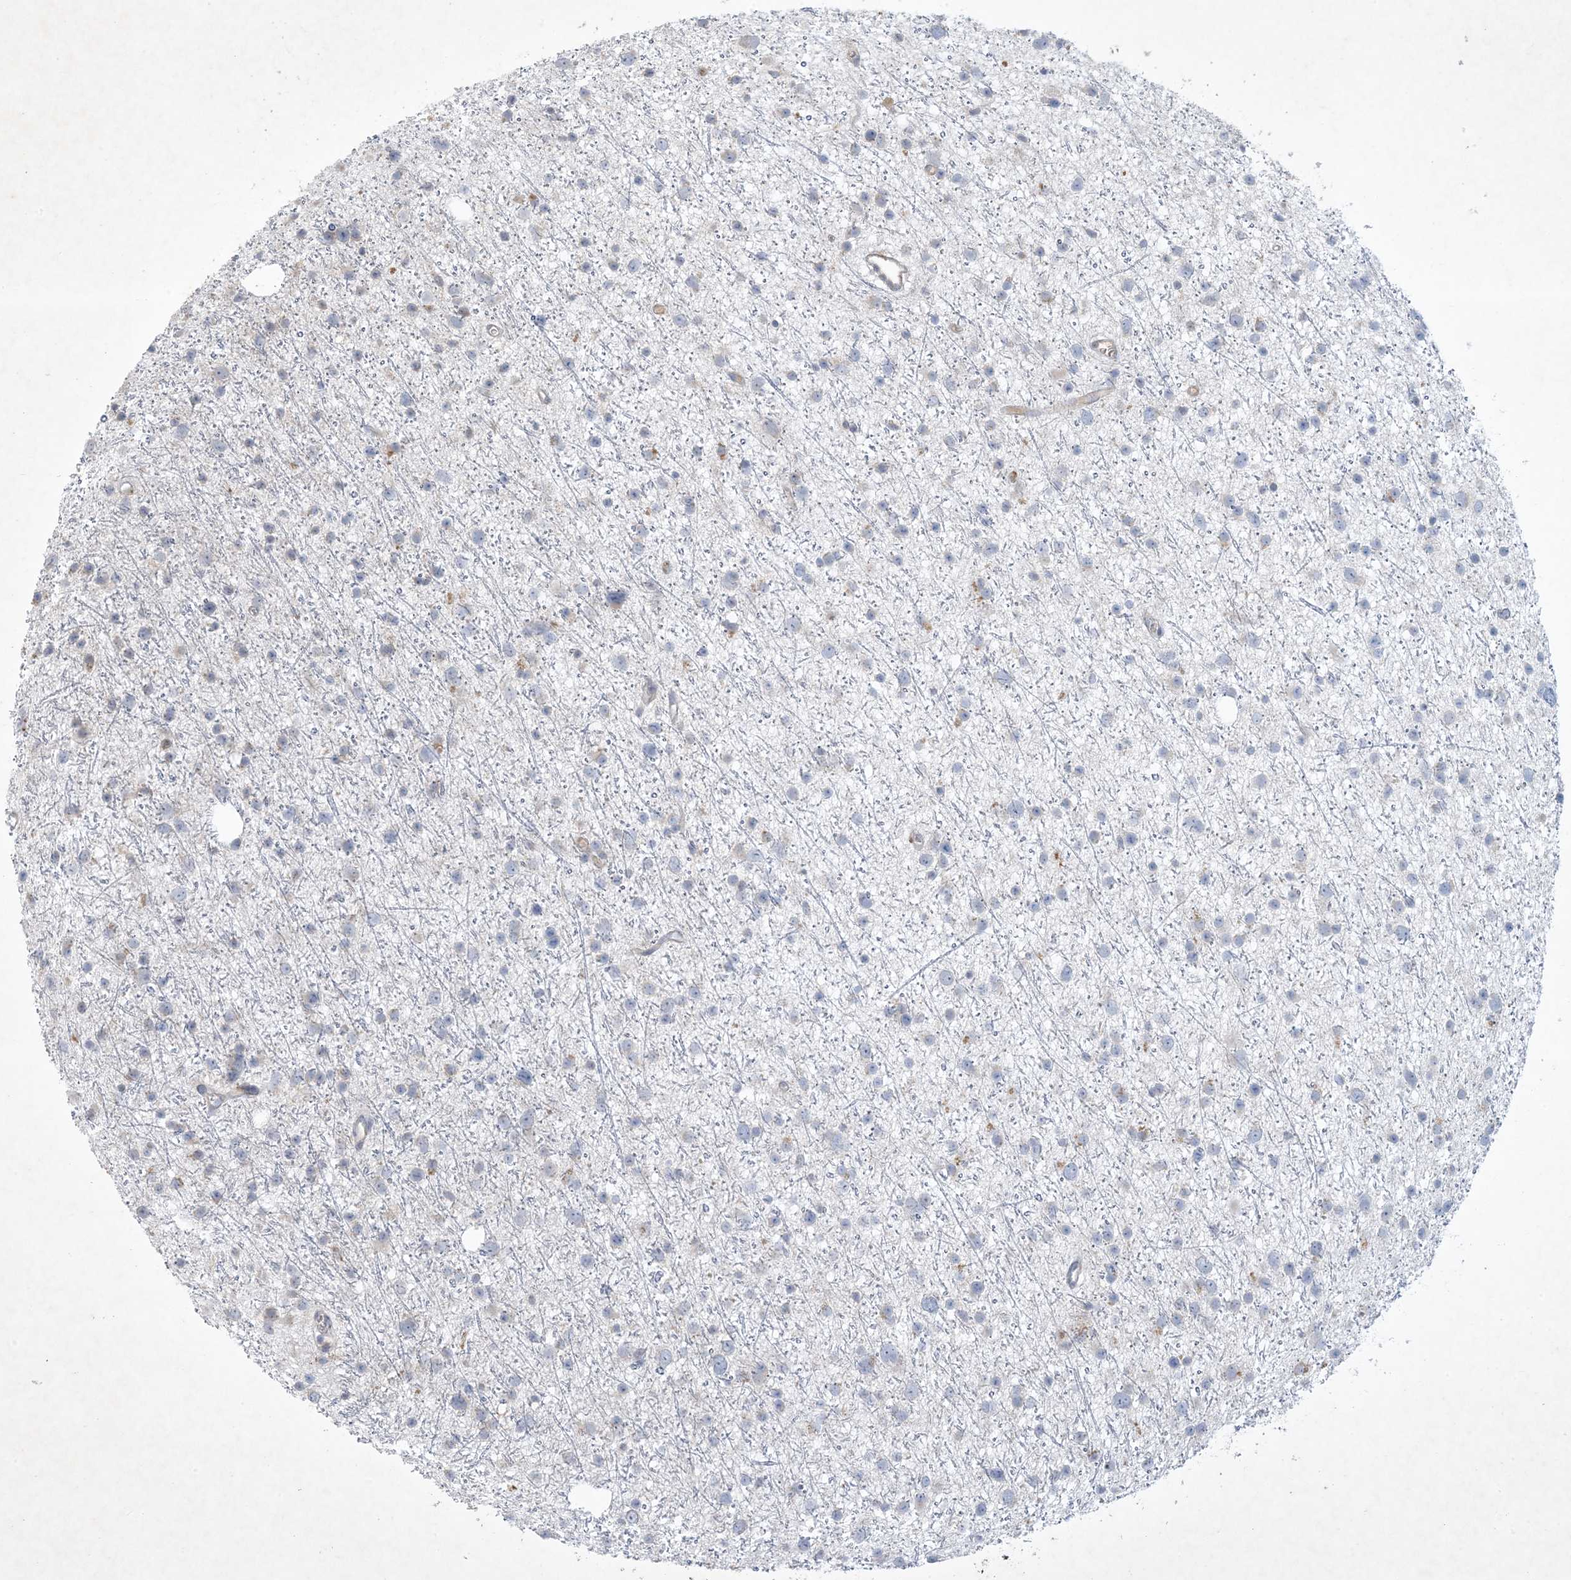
{"staining": {"intensity": "negative", "quantity": "none", "location": "none"}, "tissue": "glioma", "cell_type": "Tumor cells", "image_type": "cancer", "snomed": [{"axis": "morphology", "description": "Glioma, malignant, Low grade"}, {"axis": "topography", "description": "Cerebral cortex"}], "caption": "The image reveals no staining of tumor cells in malignant low-grade glioma.", "gene": "MRPS18A", "patient": {"sex": "female", "age": 39}}